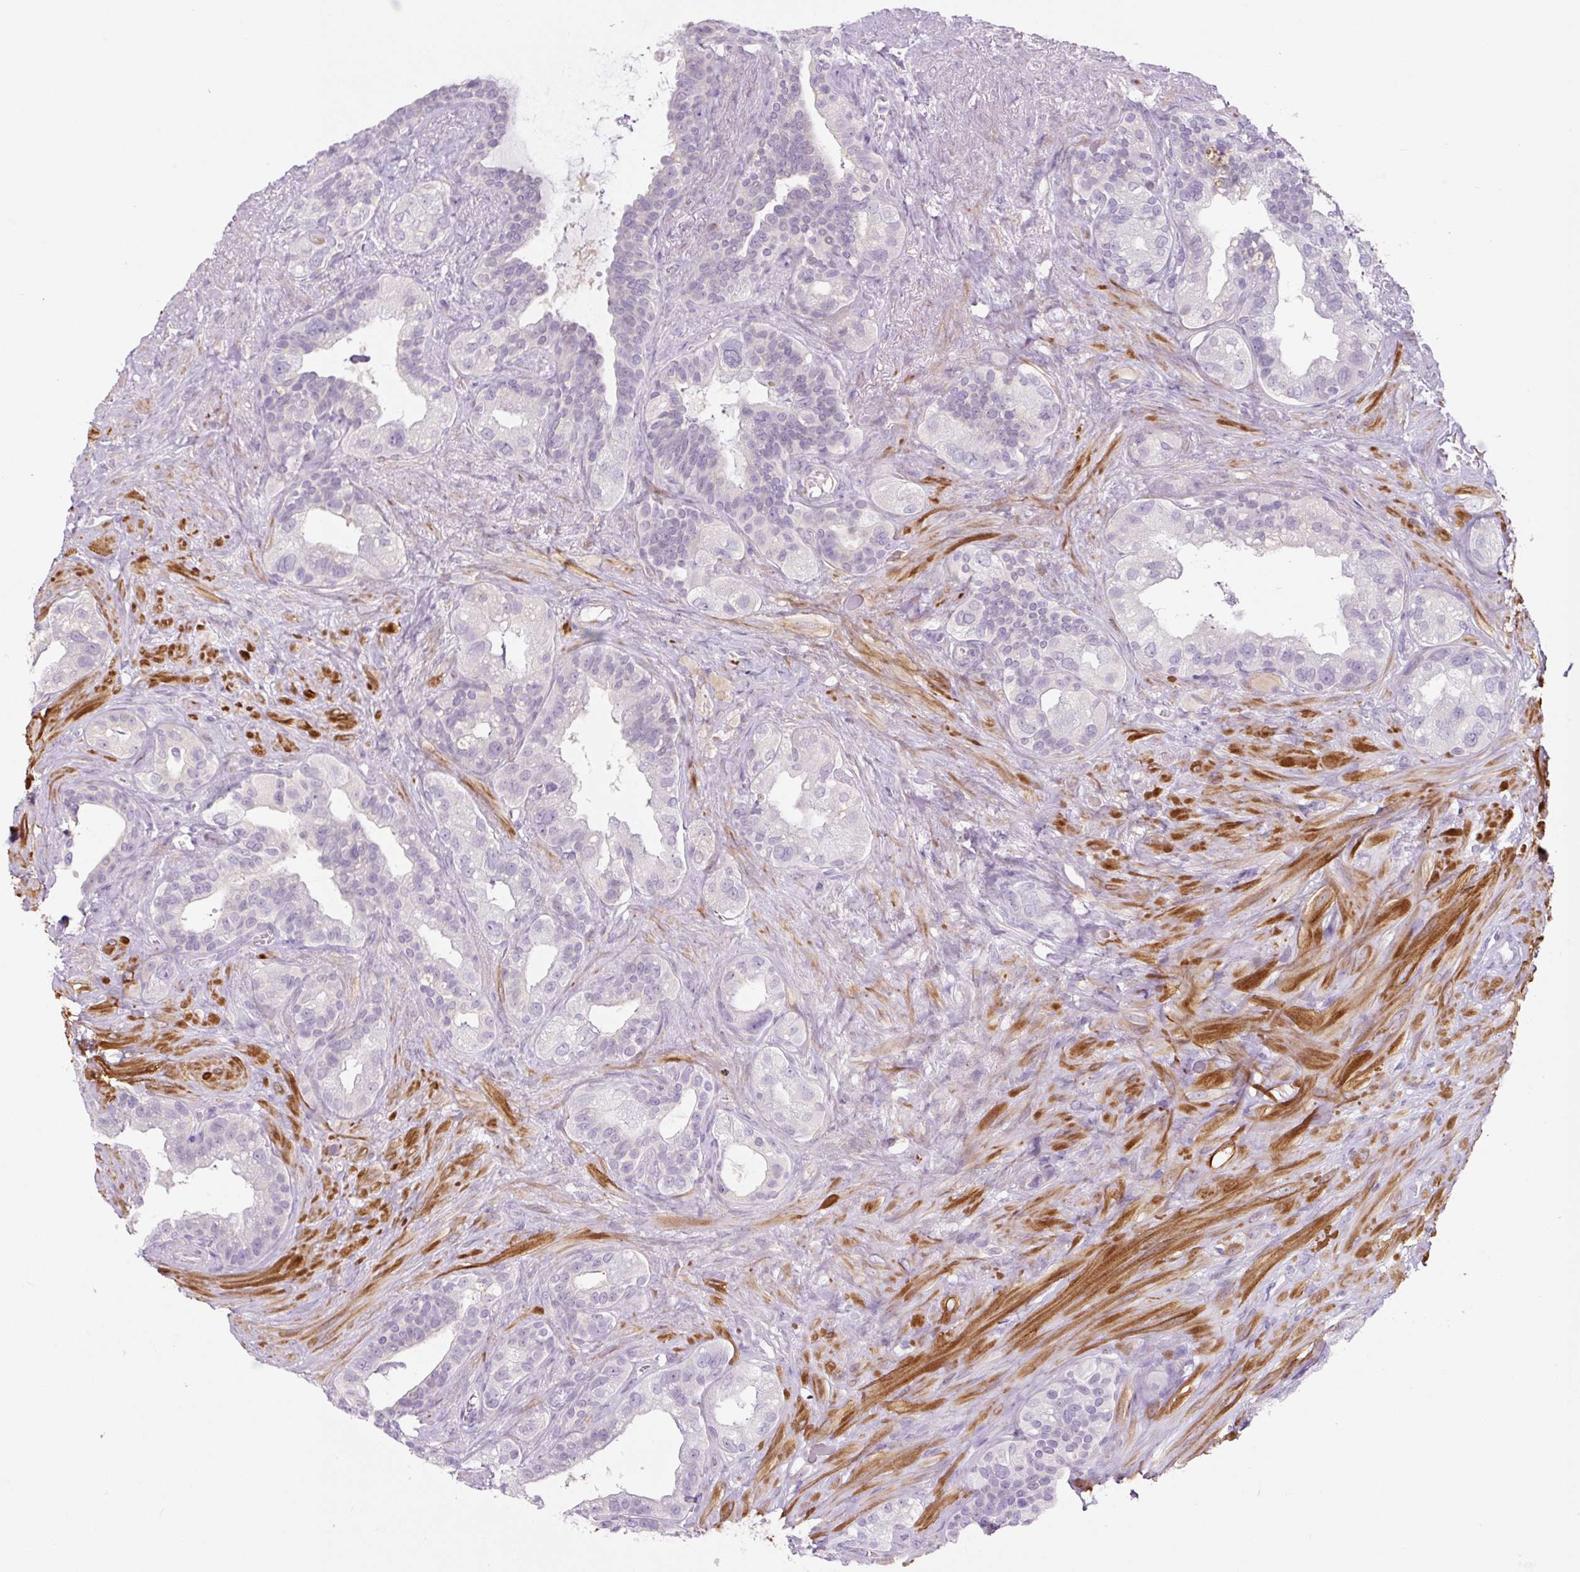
{"staining": {"intensity": "negative", "quantity": "none", "location": "none"}, "tissue": "seminal vesicle", "cell_type": "Glandular cells", "image_type": "normal", "snomed": [{"axis": "morphology", "description": "Normal tissue, NOS"}, {"axis": "topography", "description": "Seminal veicle"}, {"axis": "topography", "description": "Peripheral nerve tissue"}], "caption": "IHC image of benign human seminal vesicle stained for a protein (brown), which reveals no expression in glandular cells.", "gene": "CCL25", "patient": {"sex": "male", "age": 76}}